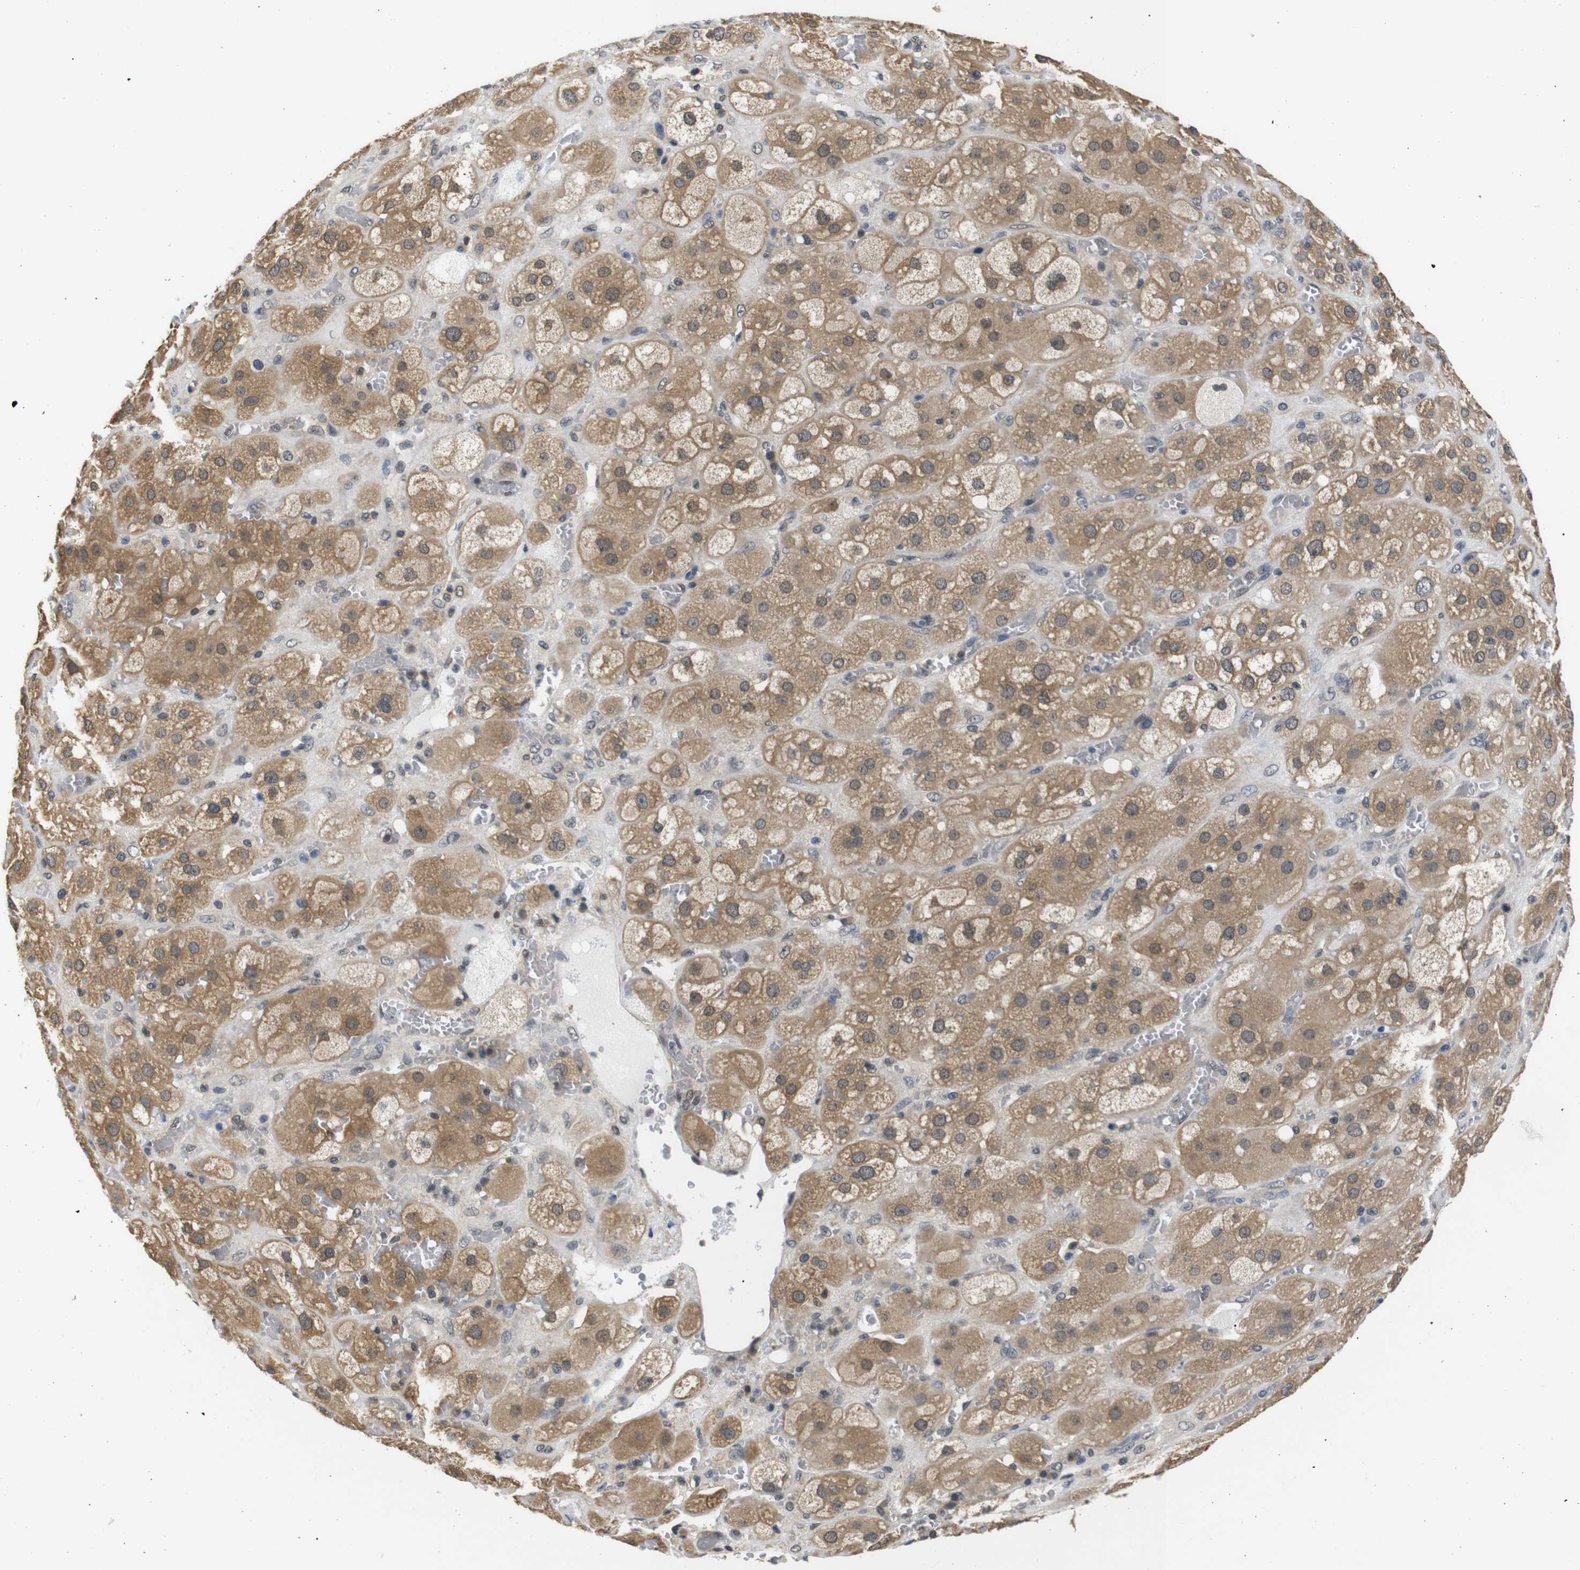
{"staining": {"intensity": "moderate", "quantity": ">75%", "location": "cytoplasmic/membranous,nuclear"}, "tissue": "adrenal gland", "cell_type": "Glandular cells", "image_type": "normal", "snomed": [{"axis": "morphology", "description": "Normal tissue, NOS"}, {"axis": "topography", "description": "Adrenal gland"}], "caption": "Brown immunohistochemical staining in normal adrenal gland demonstrates moderate cytoplasmic/membranous,nuclear expression in approximately >75% of glandular cells. (DAB = brown stain, brightfield microscopy at high magnification).", "gene": "UBXN1", "patient": {"sex": "female", "age": 47}}